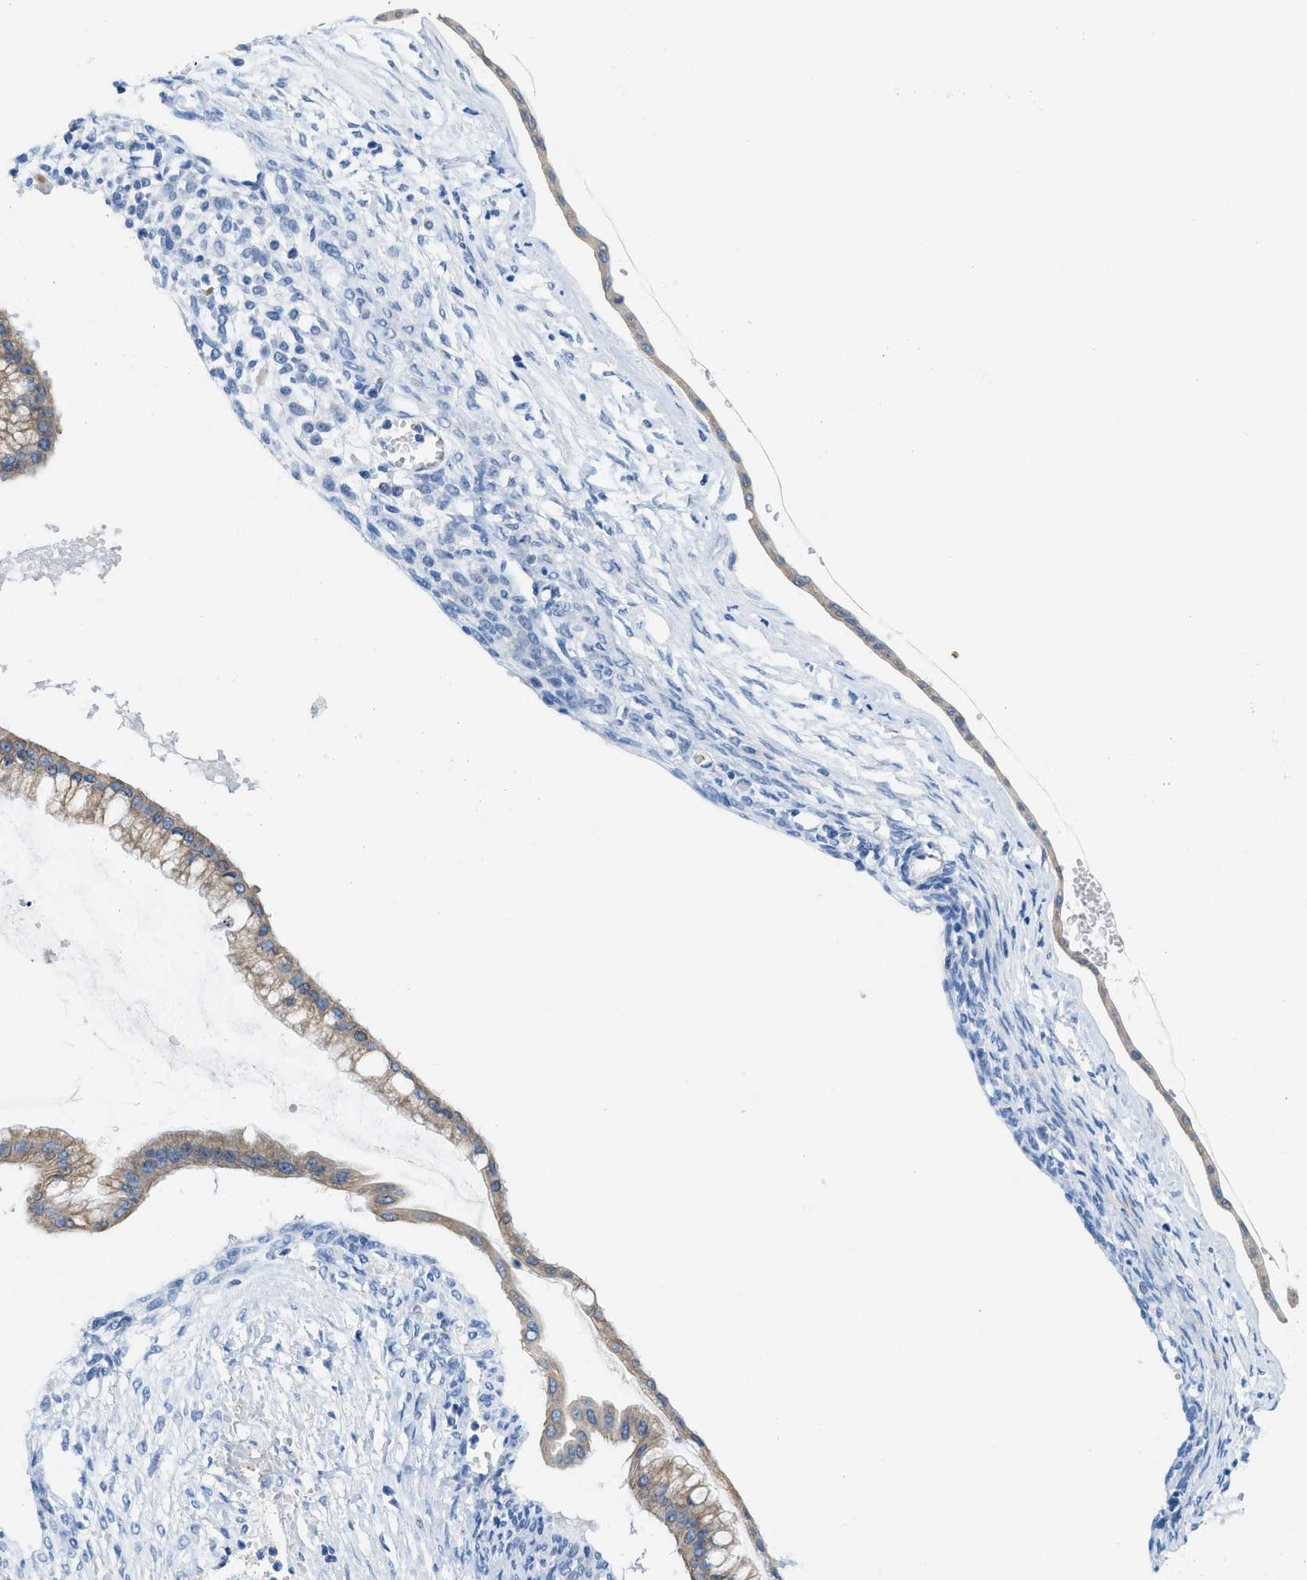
{"staining": {"intensity": "weak", "quantity": "25%-75%", "location": "cytoplasmic/membranous"}, "tissue": "ovarian cancer", "cell_type": "Tumor cells", "image_type": "cancer", "snomed": [{"axis": "morphology", "description": "Cystadenocarcinoma, mucinous, NOS"}, {"axis": "topography", "description": "Ovary"}], "caption": "Ovarian mucinous cystadenocarcinoma stained for a protein (brown) shows weak cytoplasmic/membranous positive positivity in approximately 25%-75% of tumor cells.", "gene": "BPGM", "patient": {"sex": "female", "age": 73}}